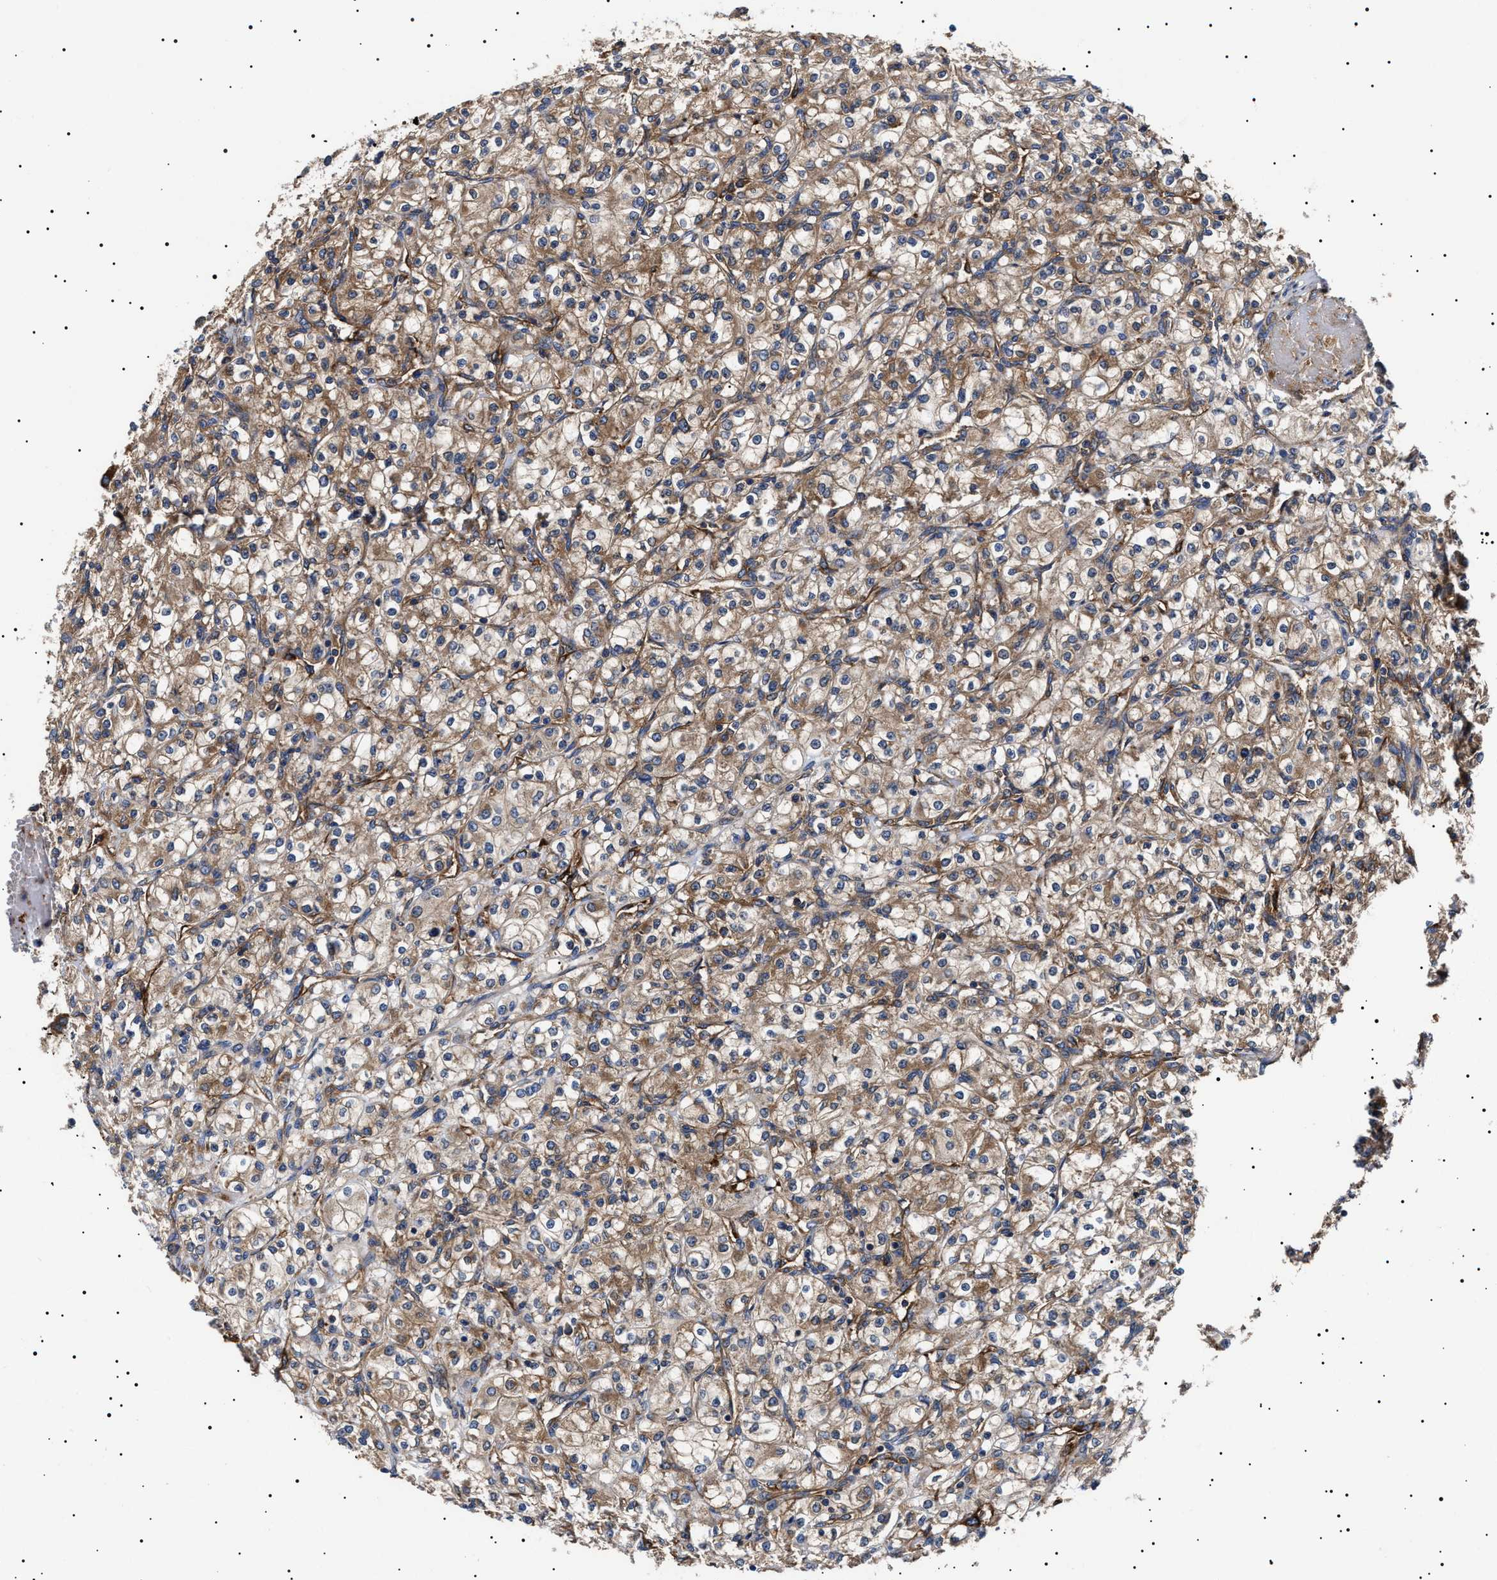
{"staining": {"intensity": "moderate", "quantity": ">75%", "location": "cytoplasmic/membranous"}, "tissue": "renal cancer", "cell_type": "Tumor cells", "image_type": "cancer", "snomed": [{"axis": "morphology", "description": "Adenocarcinoma, NOS"}, {"axis": "topography", "description": "Kidney"}], "caption": "Renal cancer tissue displays moderate cytoplasmic/membranous staining in about >75% of tumor cells (IHC, brightfield microscopy, high magnification).", "gene": "TPP2", "patient": {"sex": "male", "age": 77}}